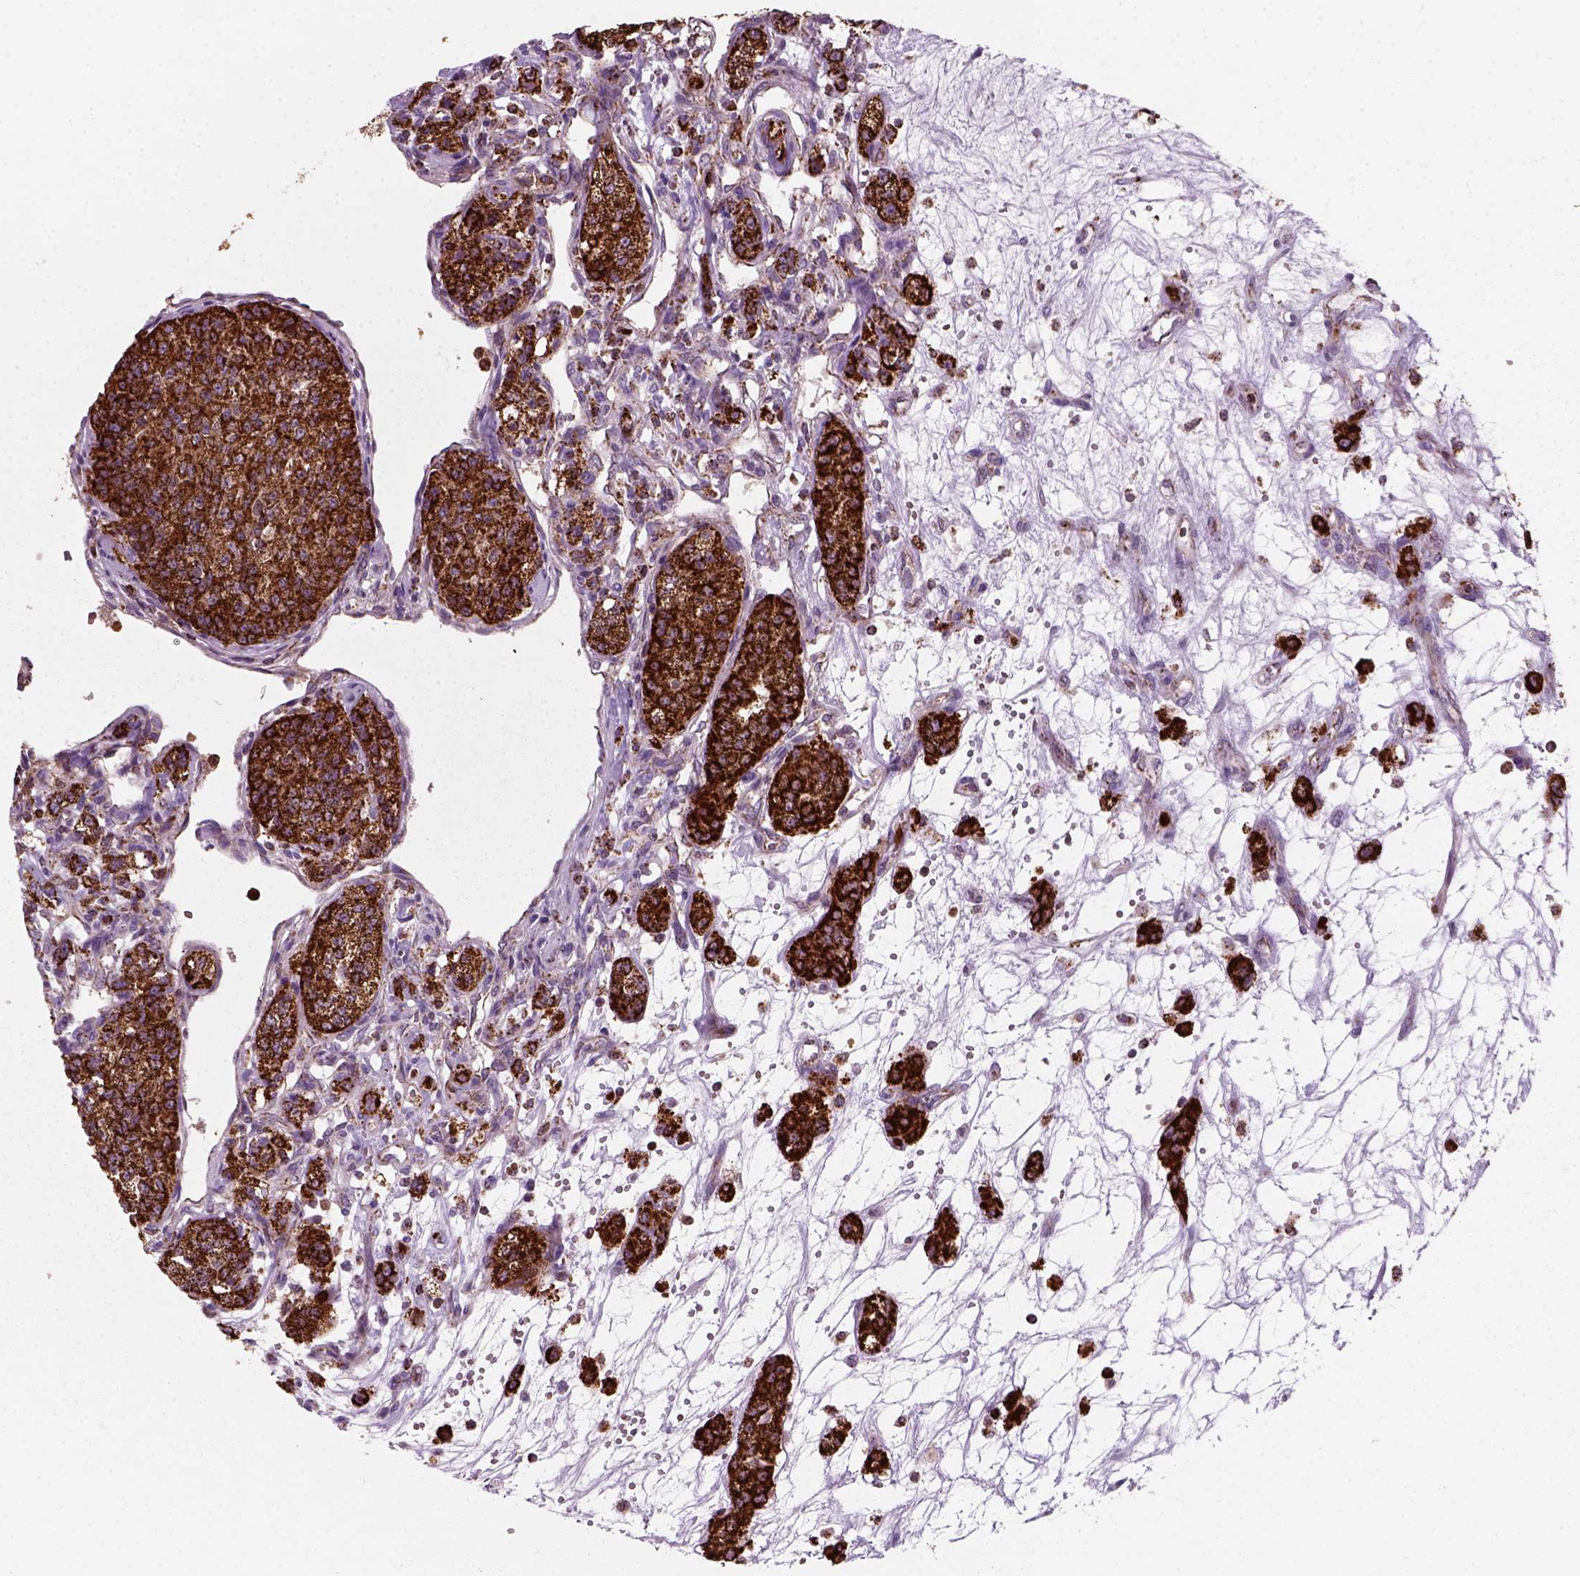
{"staining": {"intensity": "strong", "quantity": ">75%", "location": "cytoplasmic/membranous"}, "tissue": "renal cancer", "cell_type": "Tumor cells", "image_type": "cancer", "snomed": [{"axis": "morphology", "description": "Adenocarcinoma, NOS"}, {"axis": "topography", "description": "Kidney"}], "caption": "Immunohistochemical staining of human adenocarcinoma (renal) exhibits high levels of strong cytoplasmic/membranous protein positivity in about >75% of tumor cells.", "gene": "NUDT16L1", "patient": {"sex": "female", "age": 63}}